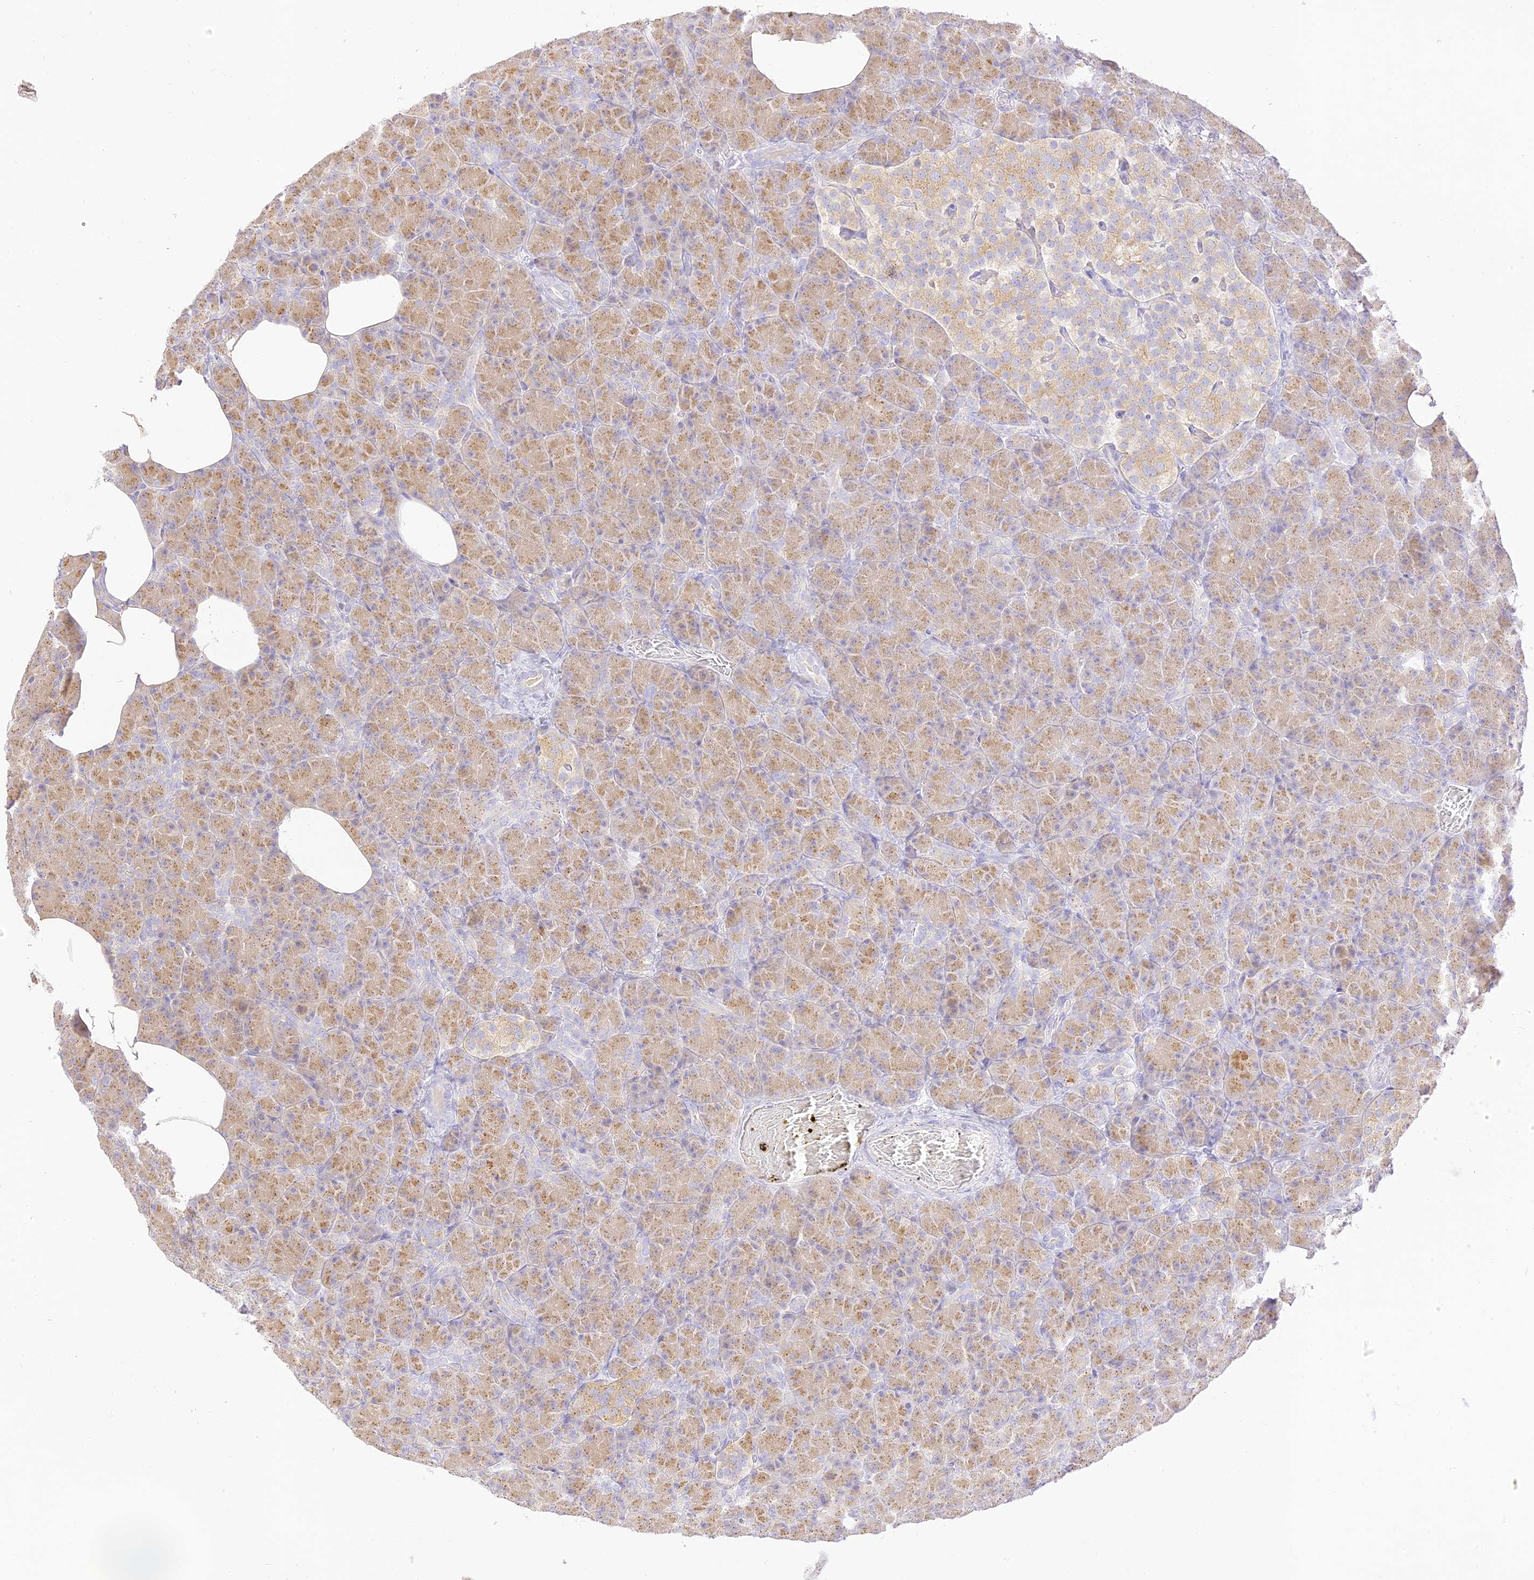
{"staining": {"intensity": "moderate", "quantity": ">75%", "location": "cytoplasmic/membranous"}, "tissue": "pancreas", "cell_type": "Exocrine glandular cells", "image_type": "normal", "snomed": [{"axis": "morphology", "description": "Normal tissue, NOS"}, {"axis": "topography", "description": "Pancreas"}], "caption": "Immunohistochemistry (IHC) histopathology image of normal pancreas stained for a protein (brown), which exhibits medium levels of moderate cytoplasmic/membranous staining in about >75% of exocrine glandular cells.", "gene": "SEC13", "patient": {"sex": "female", "age": 43}}